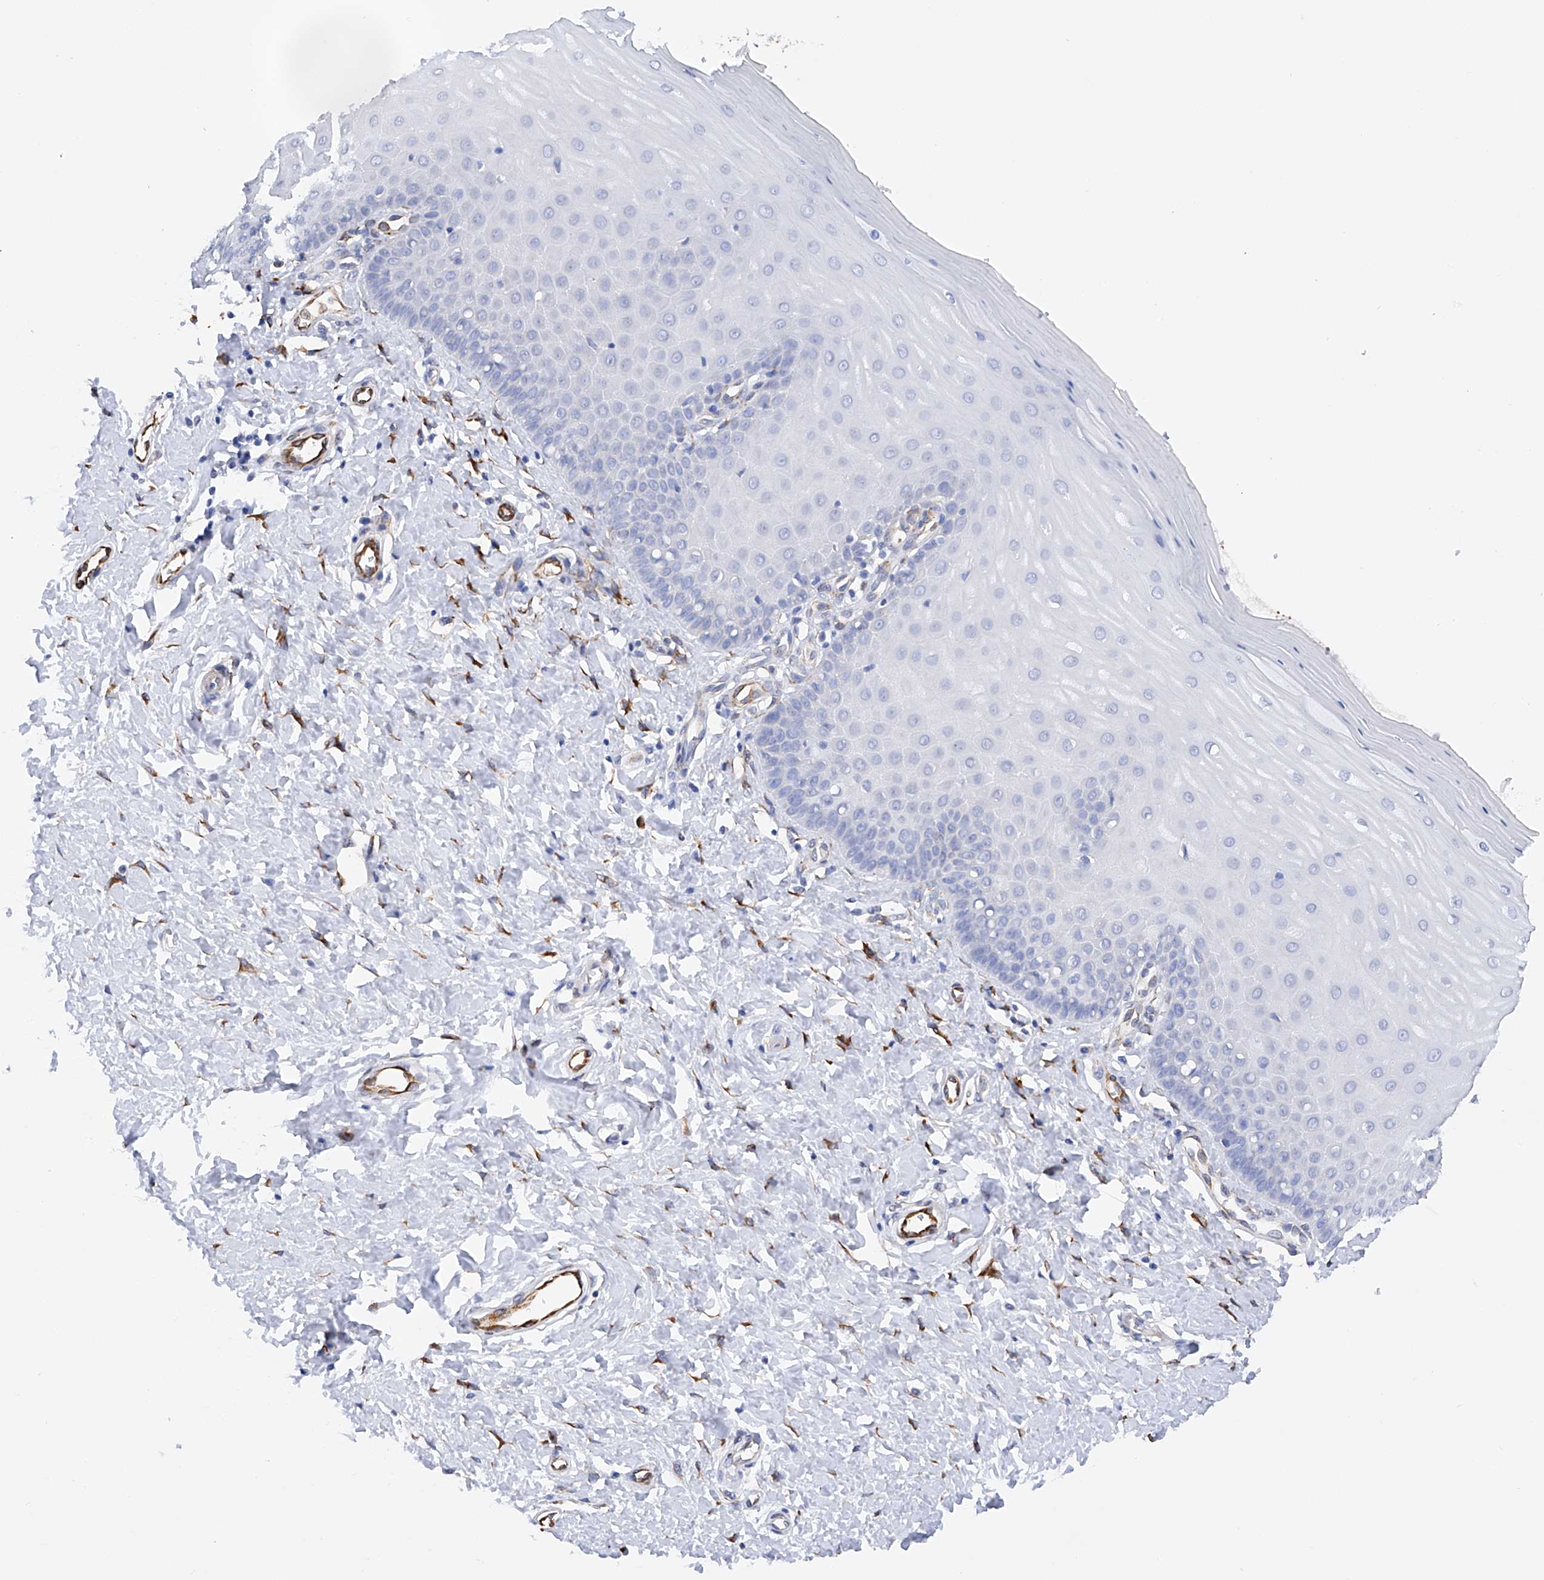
{"staining": {"intensity": "weak", "quantity": "25%-75%", "location": "cytoplasmic/membranous"}, "tissue": "cervix", "cell_type": "Glandular cells", "image_type": "normal", "snomed": [{"axis": "morphology", "description": "Normal tissue, NOS"}, {"axis": "topography", "description": "Cervix"}], "caption": "Immunohistochemical staining of benign cervix displays weak cytoplasmic/membranous protein staining in approximately 25%-75% of glandular cells.", "gene": "PDIA5", "patient": {"sex": "female", "age": 55}}